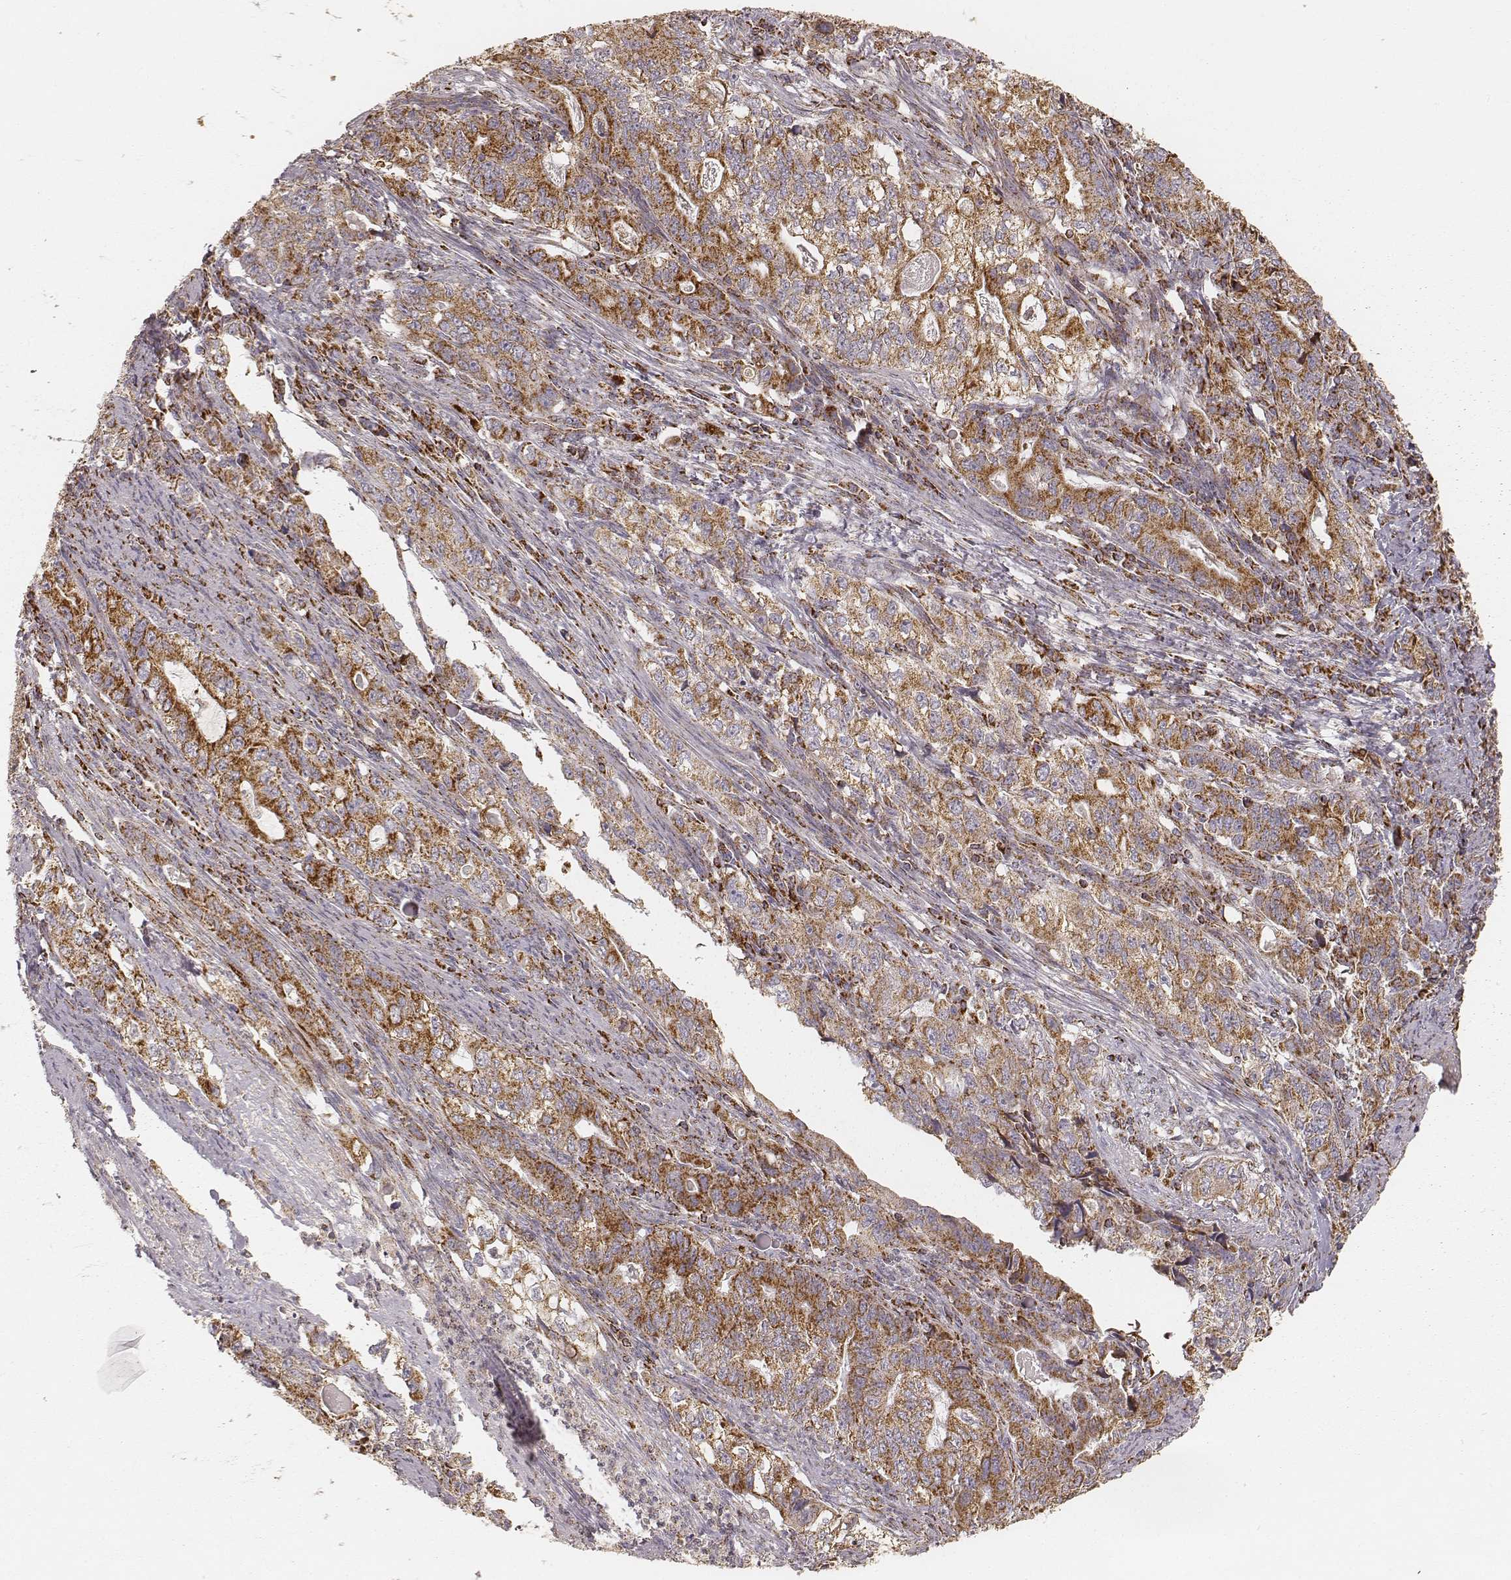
{"staining": {"intensity": "strong", "quantity": ">75%", "location": "cytoplasmic/membranous"}, "tissue": "stomach cancer", "cell_type": "Tumor cells", "image_type": "cancer", "snomed": [{"axis": "morphology", "description": "Adenocarcinoma, NOS"}, {"axis": "topography", "description": "Stomach, lower"}], "caption": "Human stomach cancer (adenocarcinoma) stained with a protein marker shows strong staining in tumor cells.", "gene": "CS", "patient": {"sex": "female", "age": 72}}